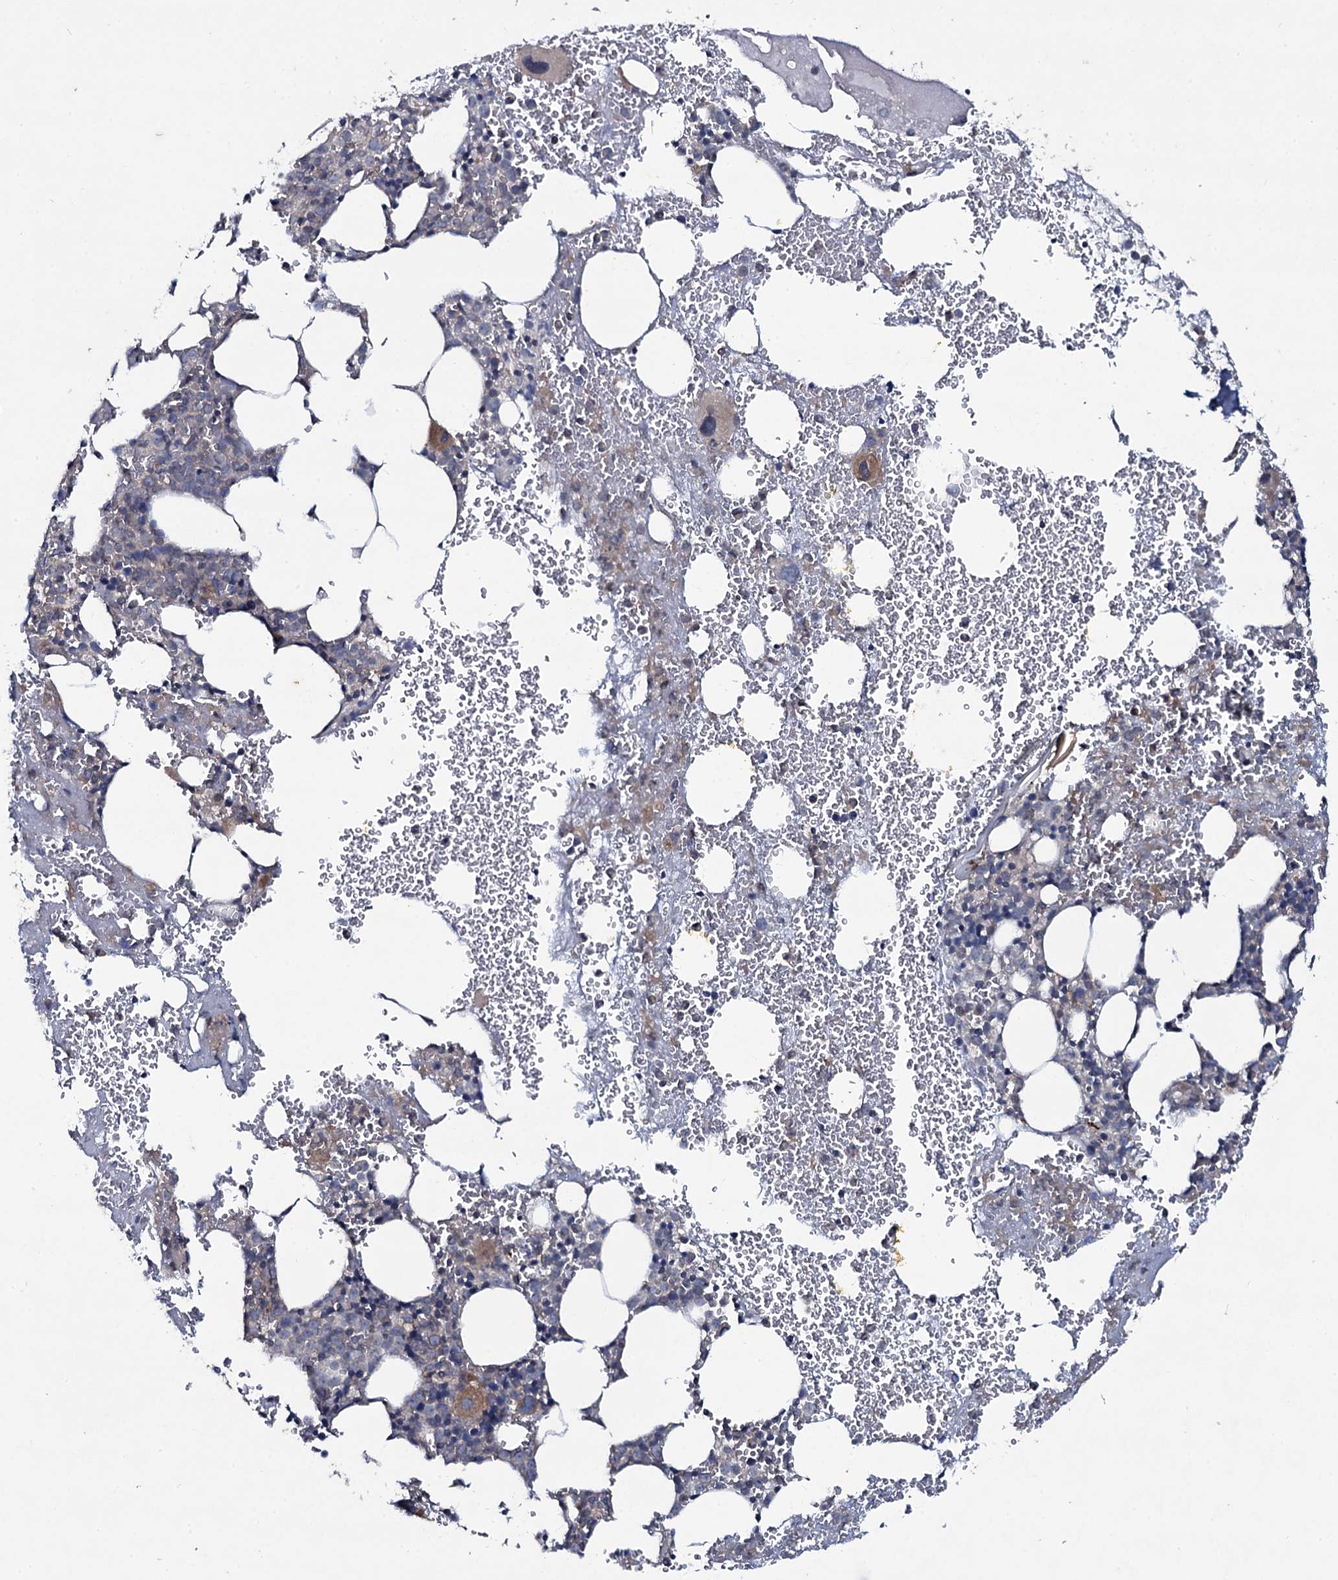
{"staining": {"intensity": "moderate", "quantity": "<25%", "location": "cytoplasmic/membranous"}, "tissue": "bone marrow", "cell_type": "Hematopoietic cells", "image_type": "normal", "snomed": [{"axis": "morphology", "description": "Normal tissue, NOS"}, {"axis": "topography", "description": "Bone marrow"}], "caption": "A histopathology image showing moderate cytoplasmic/membranous expression in approximately <25% of hematopoietic cells in unremarkable bone marrow, as visualized by brown immunohistochemical staining.", "gene": "SNAP23", "patient": {"sex": "male", "age": 61}}